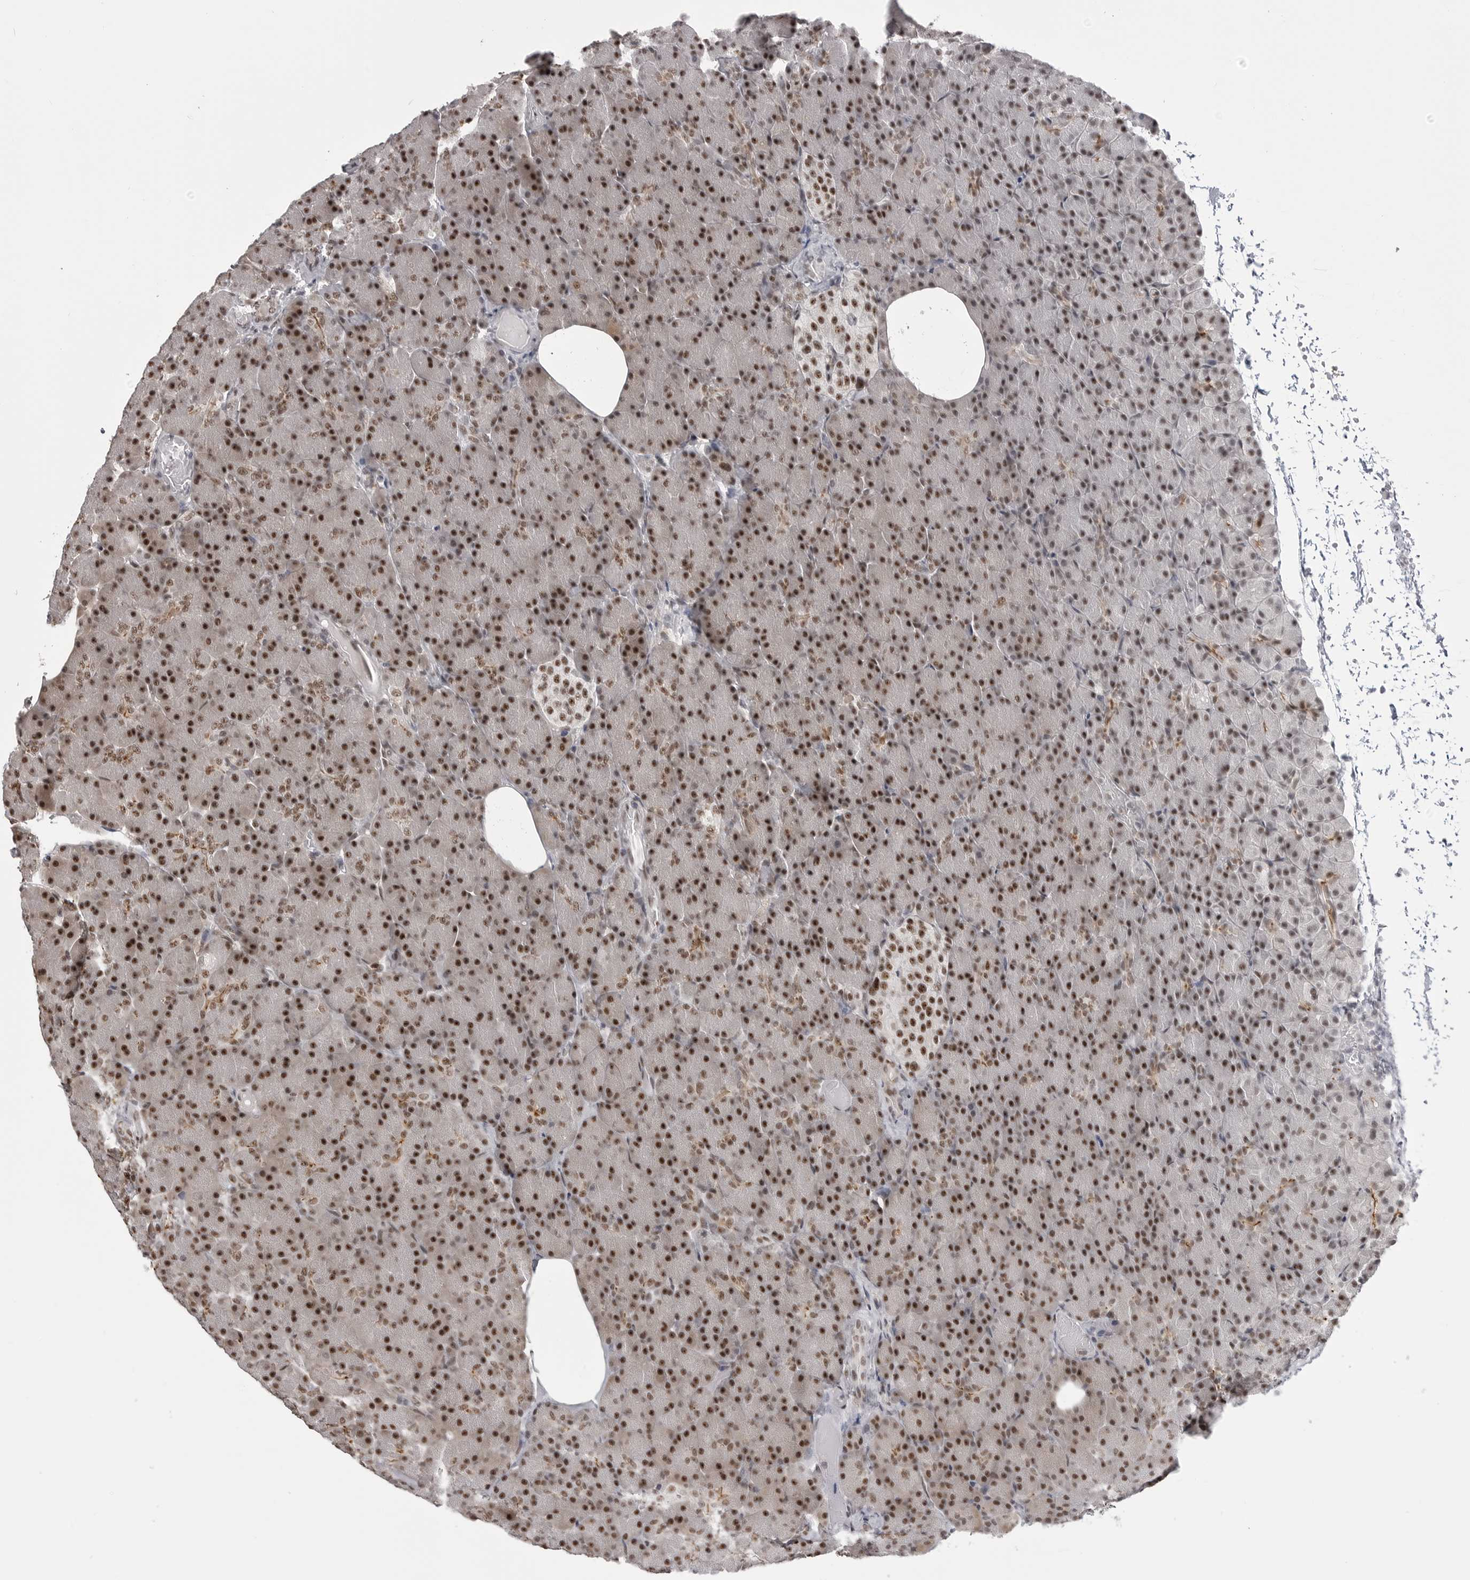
{"staining": {"intensity": "strong", "quantity": "25%-75%", "location": "nuclear"}, "tissue": "pancreas", "cell_type": "Exocrine glandular cells", "image_type": "normal", "snomed": [{"axis": "morphology", "description": "Normal tissue, NOS"}, {"axis": "topography", "description": "Pancreas"}], "caption": "Immunohistochemical staining of unremarkable pancreas exhibits high levels of strong nuclear expression in approximately 25%-75% of exocrine glandular cells.", "gene": "WRAP53", "patient": {"sex": "female", "age": 43}}